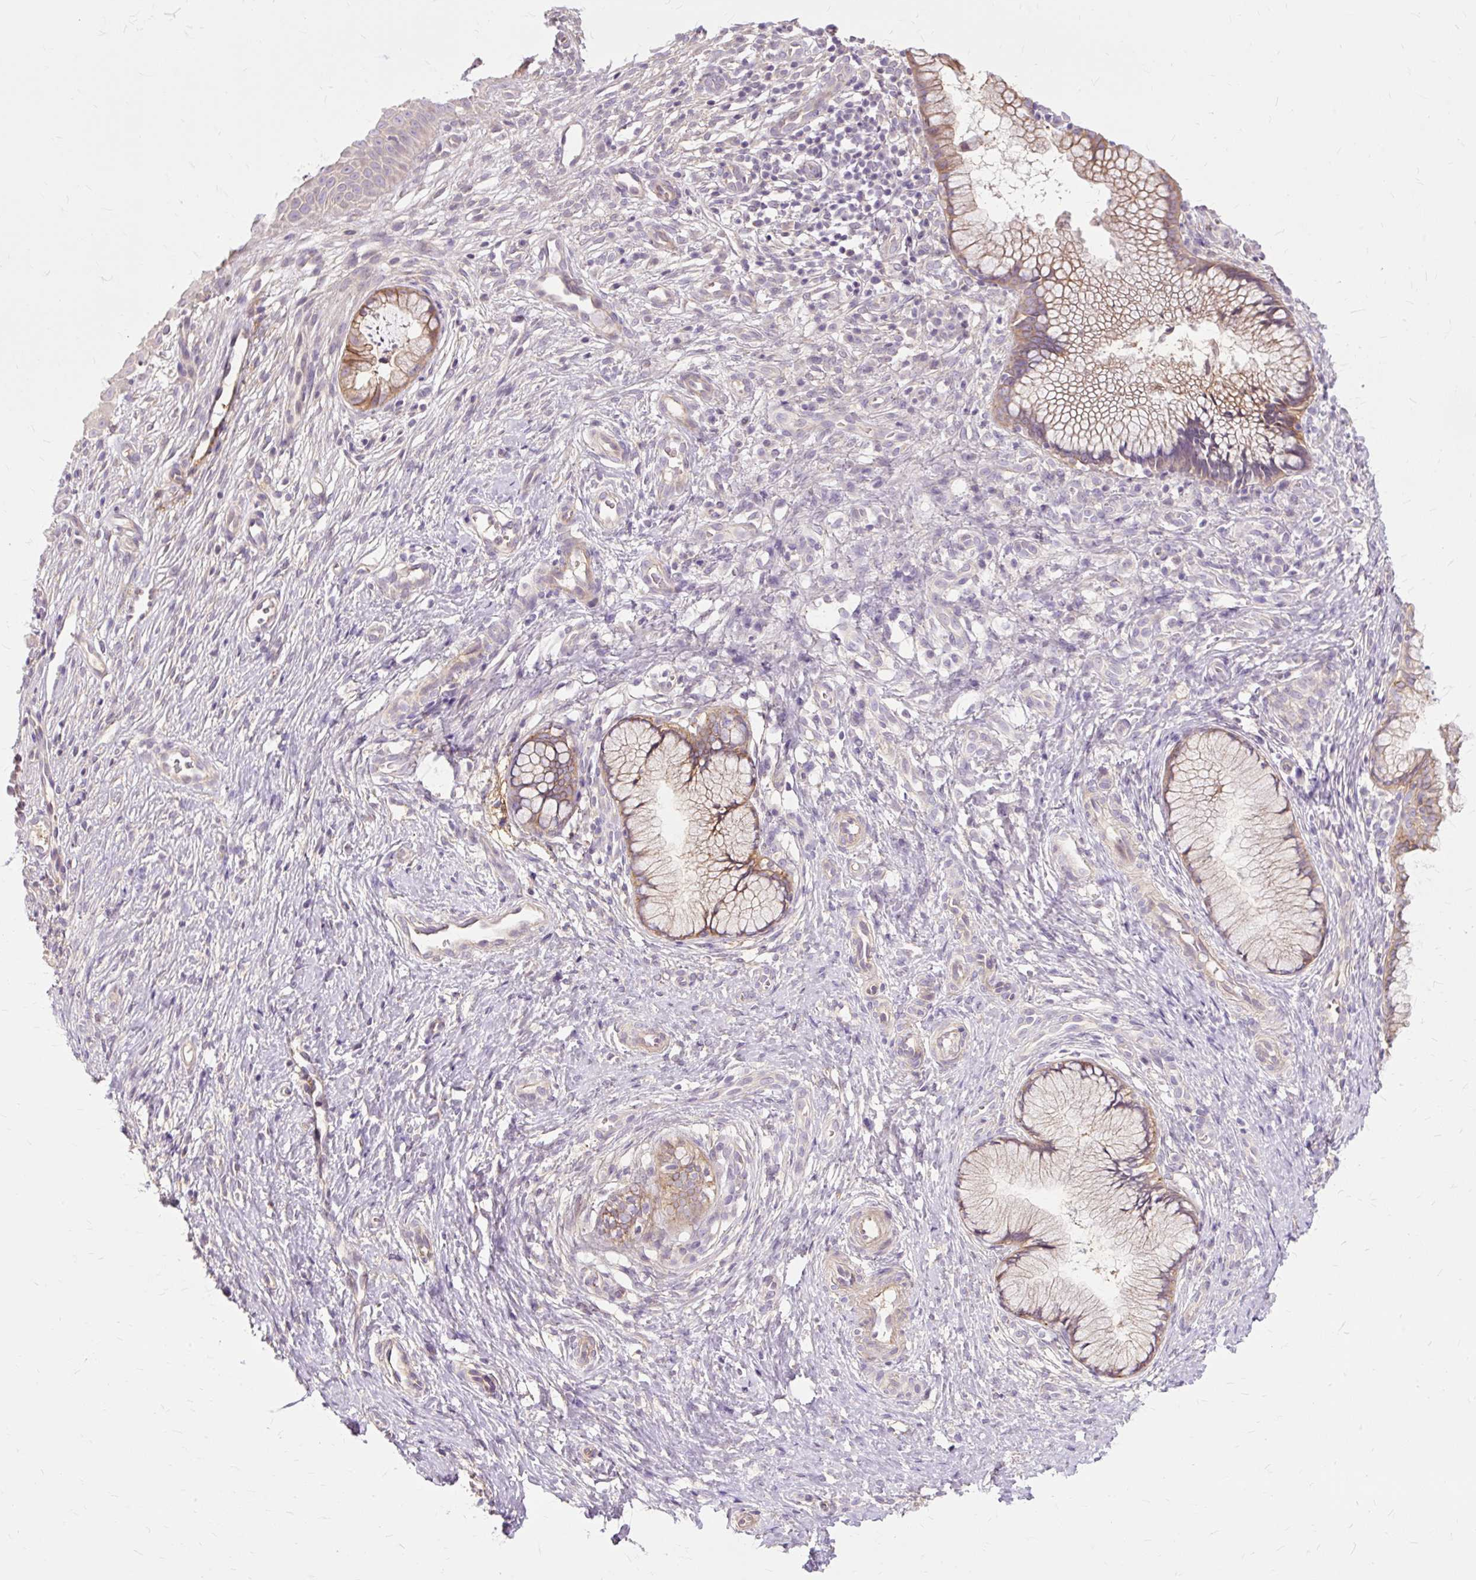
{"staining": {"intensity": "weak", "quantity": ">75%", "location": "cytoplasmic/membranous"}, "tissue": "cervix", "cell_type": "Glandular cells", "image_type": "normal", "snomed": [{"axis": "morphology", "description": "Normal tissue, NOS"}, {"axis": "topography", "description": "Cervix"}], "caption": "This histopathology image exhibits IHC staining of unremarkable human cervix, with low weak cytoplasmic/membranous positivity in about >75% of glandular cells.", "gene": "TSPAN8", "patient": {"sex": "female", "age": 36}}